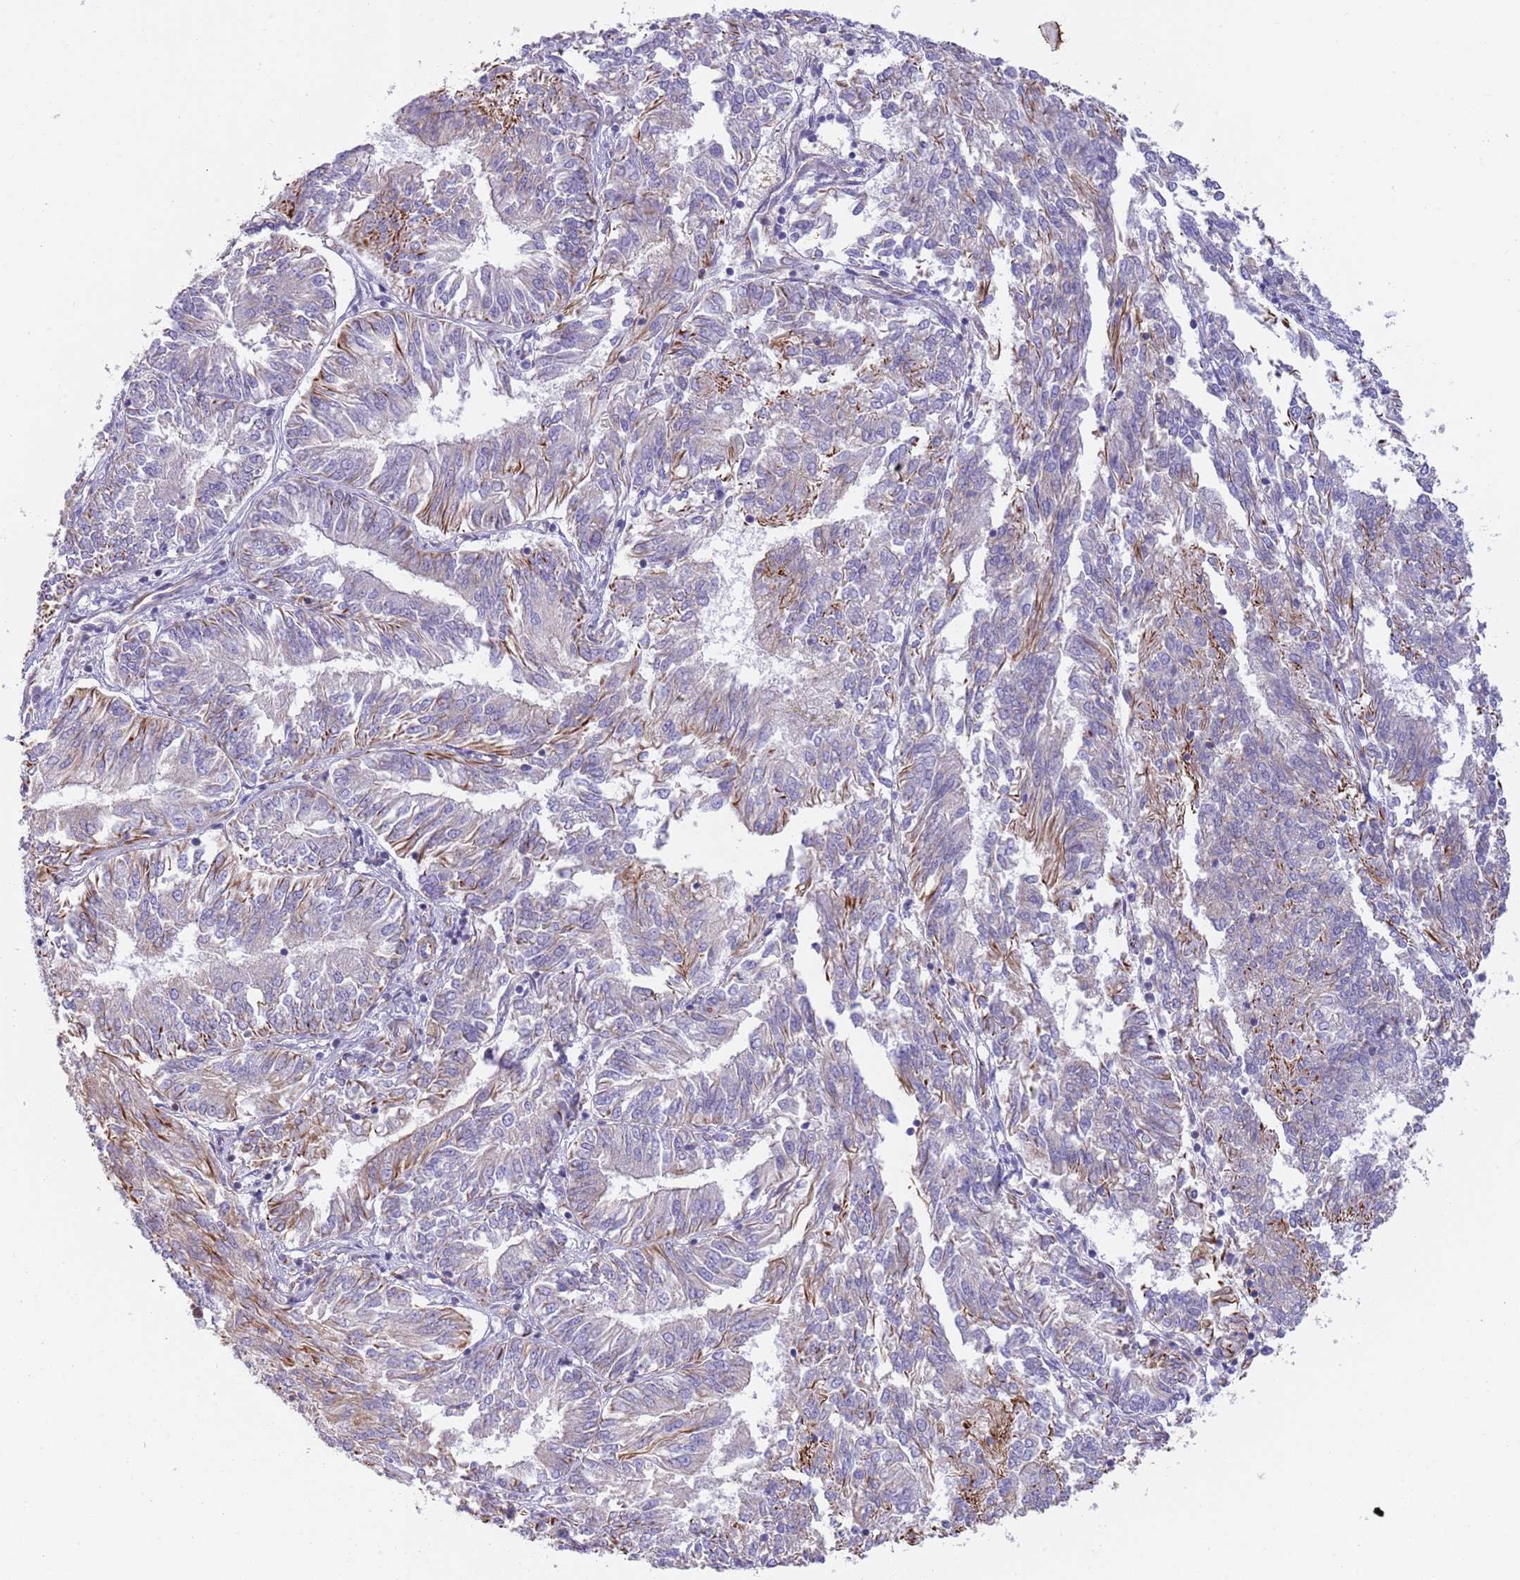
{"staining": {"intensity": "moderate", "quantity": "25%-75%", "location": "cytoplasmic/membranous"}, "tissue": "endometrial cancer", "cell_type": "Tumor cells", "image_type": "cancer", "snomed": [{"axis": "morphology", "description": "Adenocarcinoma, NOS"}, {"axis": "topography", "description": "Endometrium"}], "caption": "Adenocarcinoma (endometrial) stained for a protein (brown) exhibits moderate cytoplasmic/membranous positive staining in approximately 25%-75% of tumor cells.", "gene": "MOGAT1", "patient": {"sex": "female", "age": 58}}